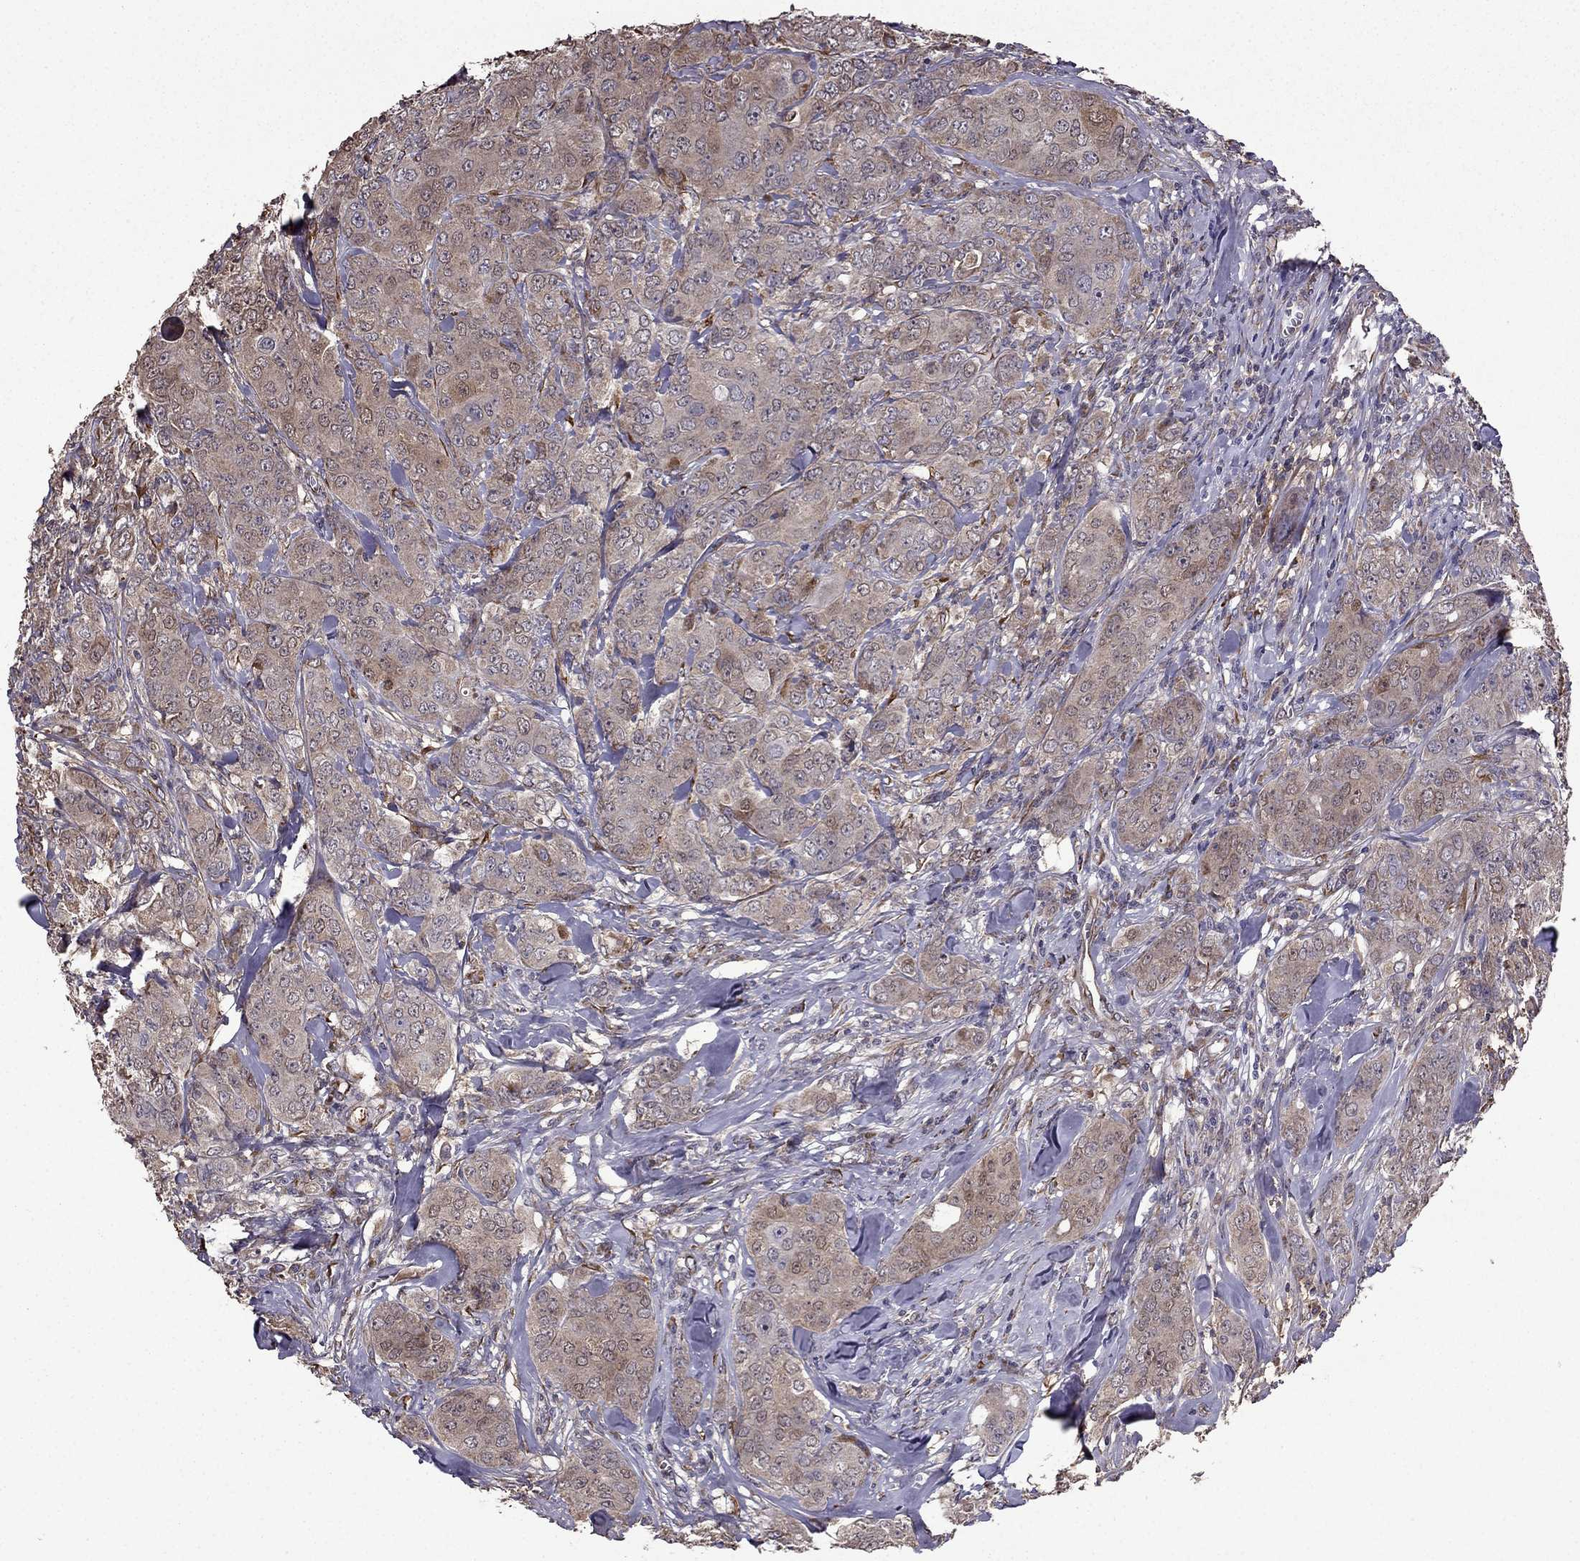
{"staining": {"intensity": "weak", "quantity": "25%-75%", "location": "cytoplasmic/membranous"}, "tissue": "breast cancer", "cell_type": "Tumor cells", "image_type": "cancer", "snomed": [{"axis": "morphology", "description": "Duct carcinoma"}, {"axis": "topography", "description": "Breast"}], "caption": "Breast cancer (intraductal carcinoma) tissue exhibits weak cytoplasmic/membranous staining in approximately 25%-75% of tumor cells Using DAB (brown) and hematoxylin (blue) stains, captured at high magnification using brightfield microscopy.", "gene": "IKBIP", "patient": {"sex": "female", "age": 43}}